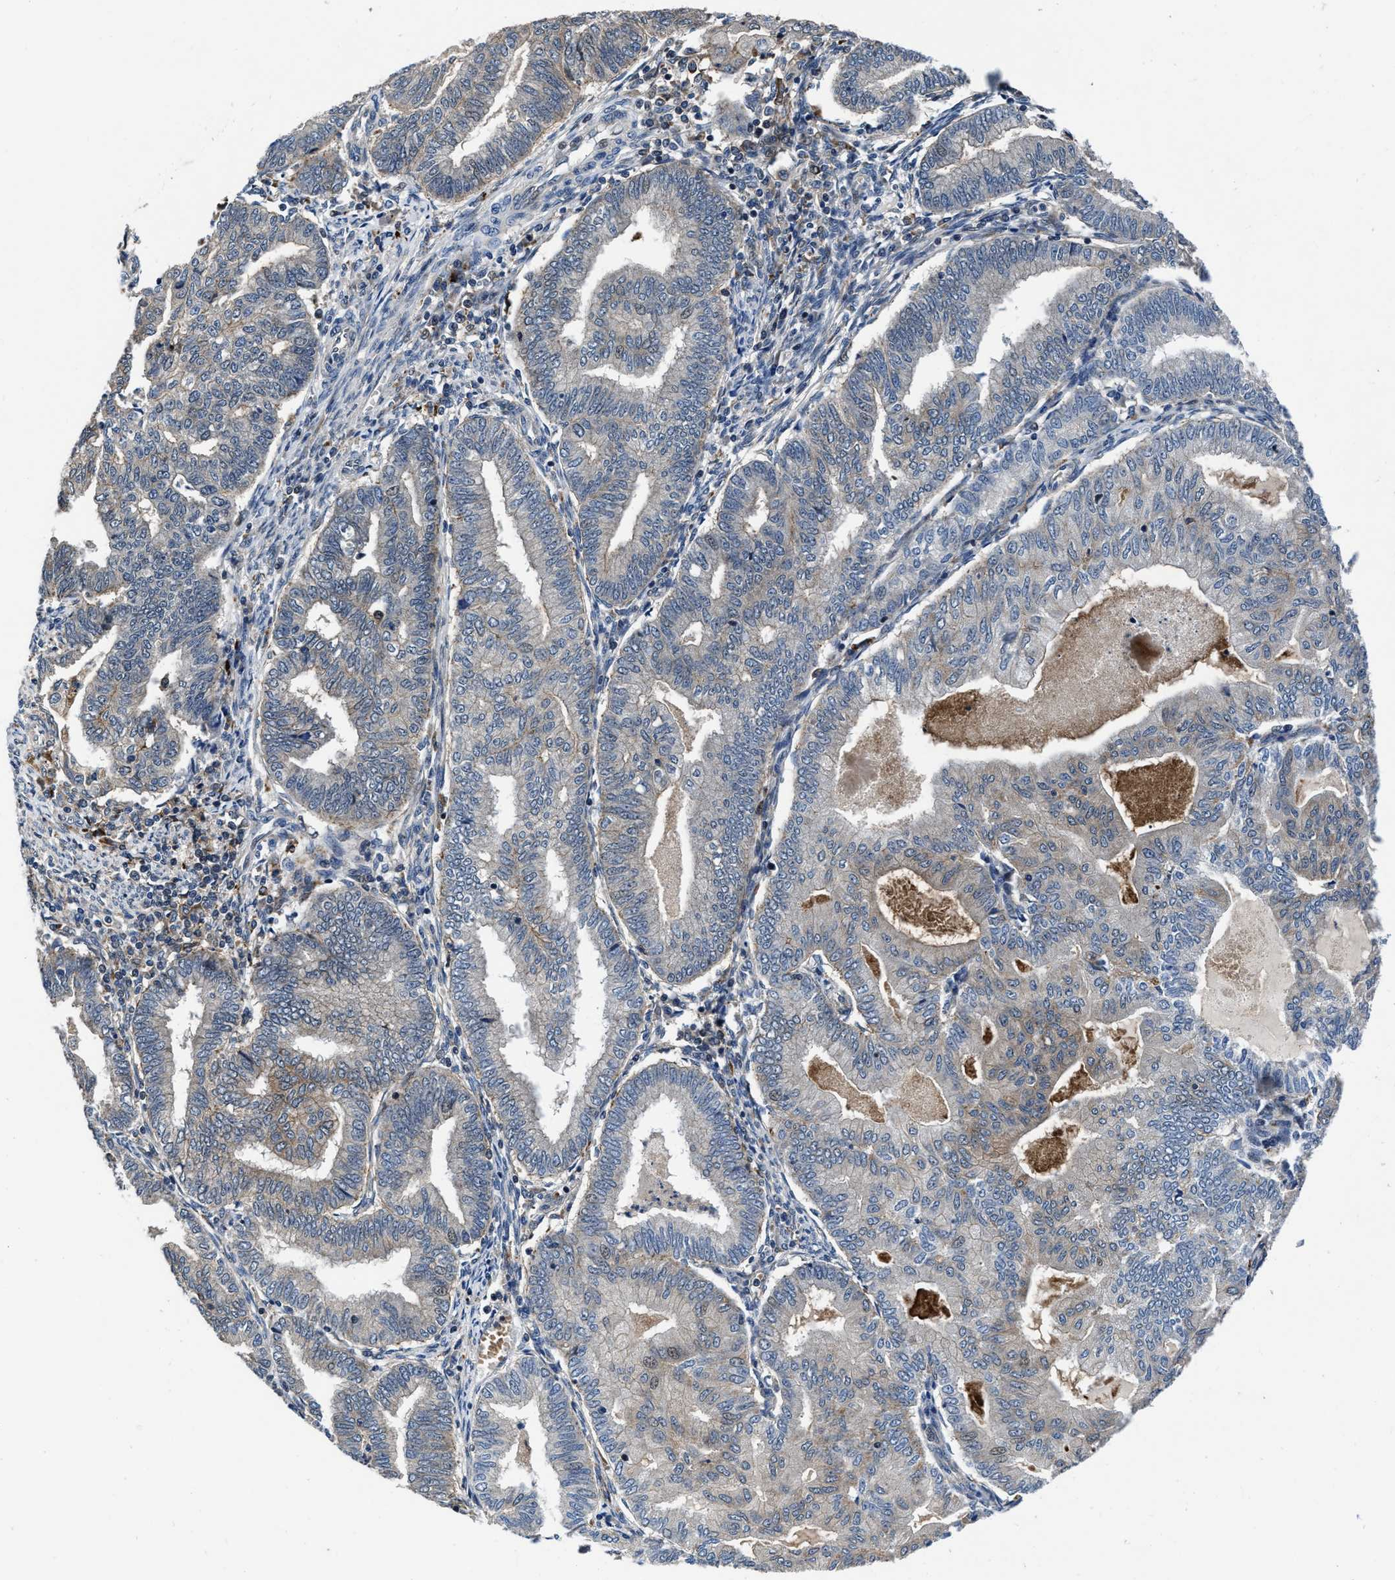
{"staining": {"intensity": "negative", "quantity": "none", "location": "none"}, "tissue": "endometrial cancer", "cell_type": "Tumor cells", "image_type": "cancer", "snomed": [{"axis": "morphology", "description": "Polyp, NOS"}, {"axis": "morphology", "description": "Adenocarcinoma, NOS"}, {"axis": "morphology", "description": "Adenoma, NOS"}, {"axis": "topography", "description": "Endometrium"}], "caption": "High magnification brightfield microscopy of endometrial cancer (adenoma) stained with DAB (brown) and counterstained with hematoxylin (blue): tumor cells show no significant expression.", "gene": "C2orf66", "patient": {"sex": "female", "age": 79}}